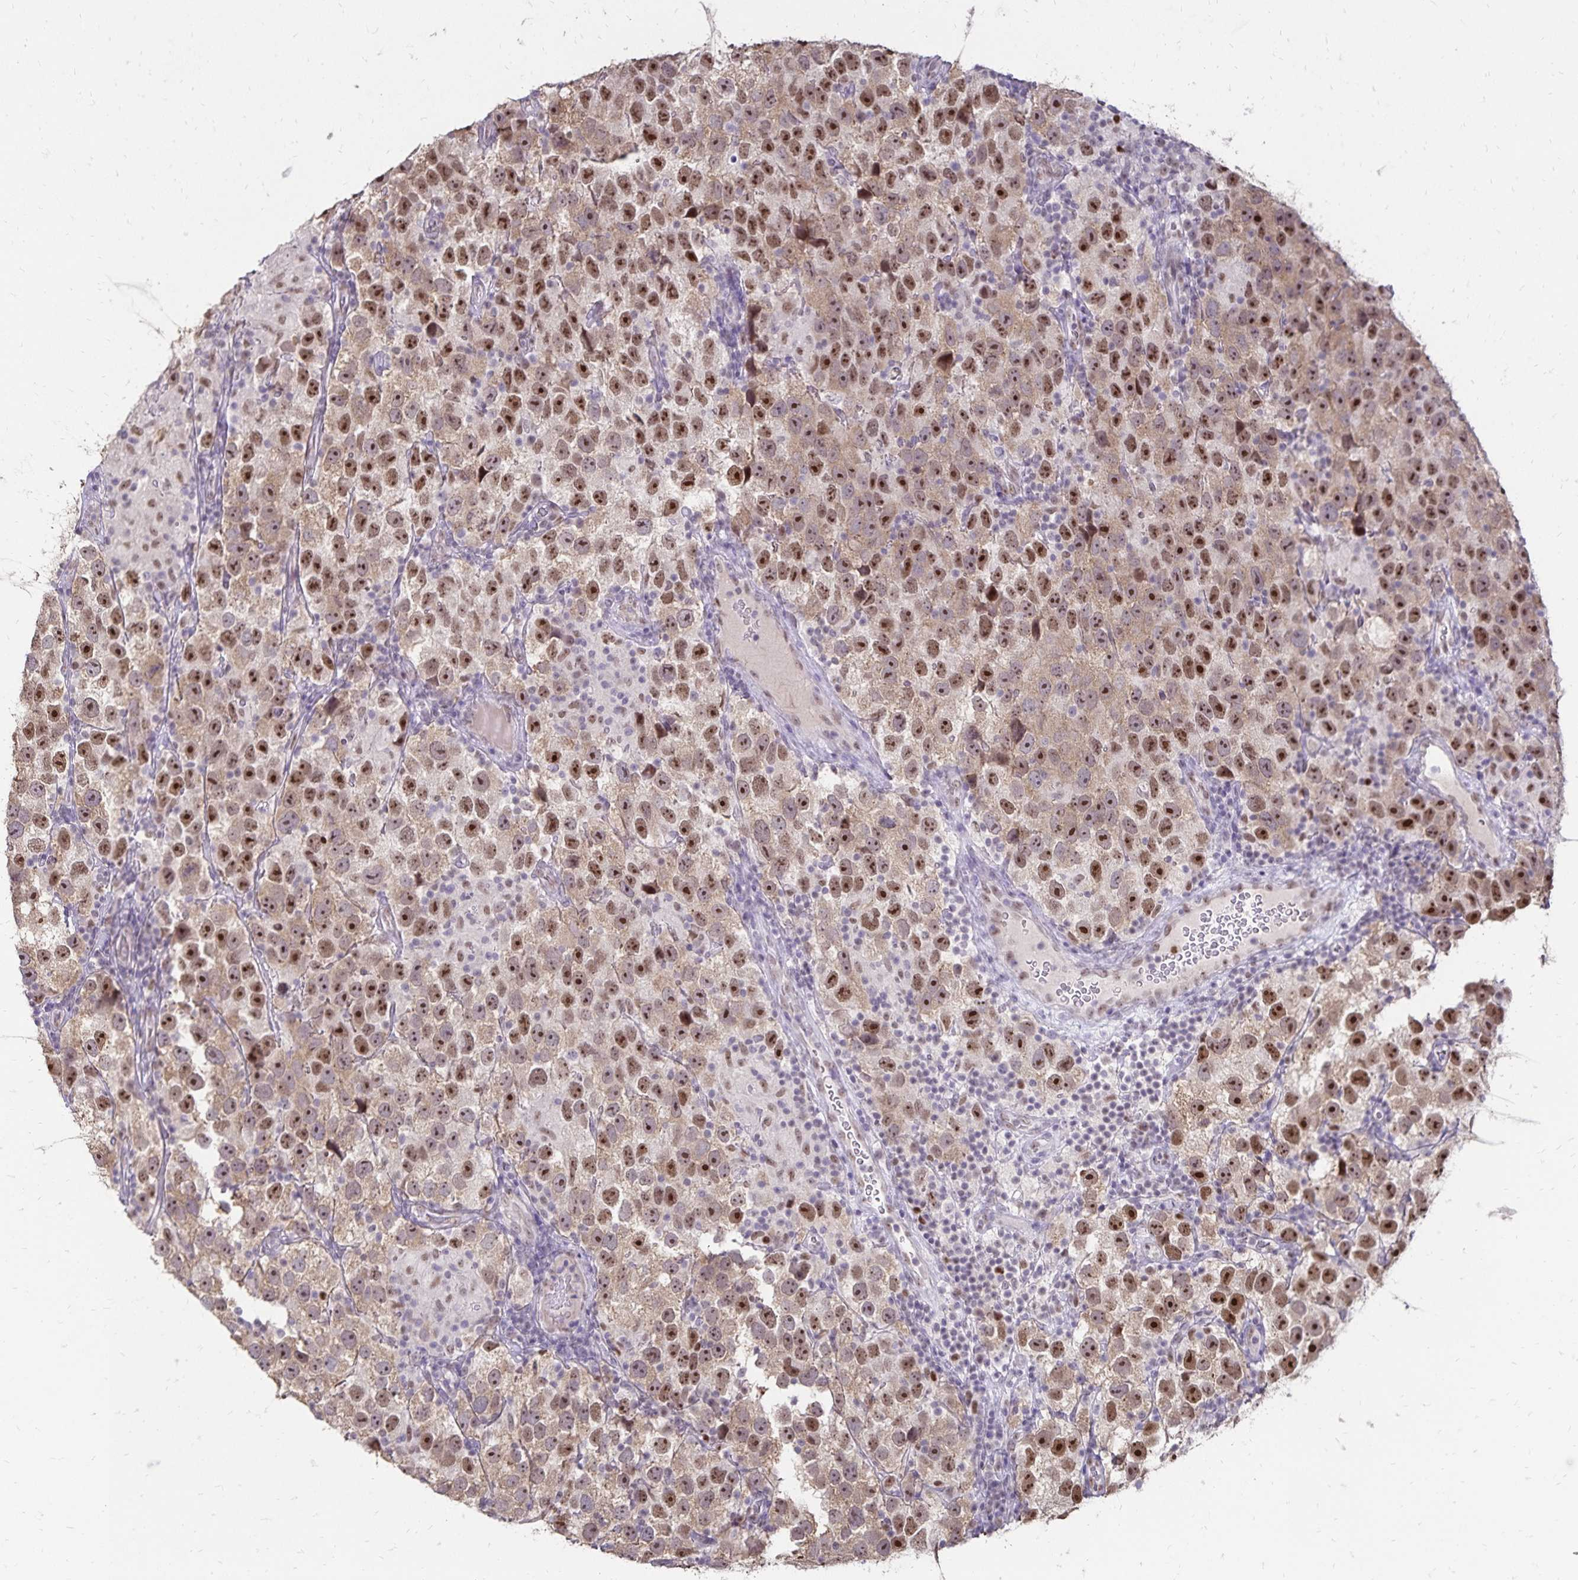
{"staining": {"intensity": "moderate", "quantity": ">75%", "location": "nuclear"}, "tissue": "testis cancer", "cell_type": "Tumor cells", "image_type": "cancer", "snomed": [{"axis": "morphology", "description": "Seminoma, NOS"}, {"axis": "topography", "description": "Testis"}], "caption": "Moderate nuclear positivity is present in approximately >75% of tumor cells in testis cancer.", "gene": "POLB", "patient": {"sex": "male", "age": 26}}